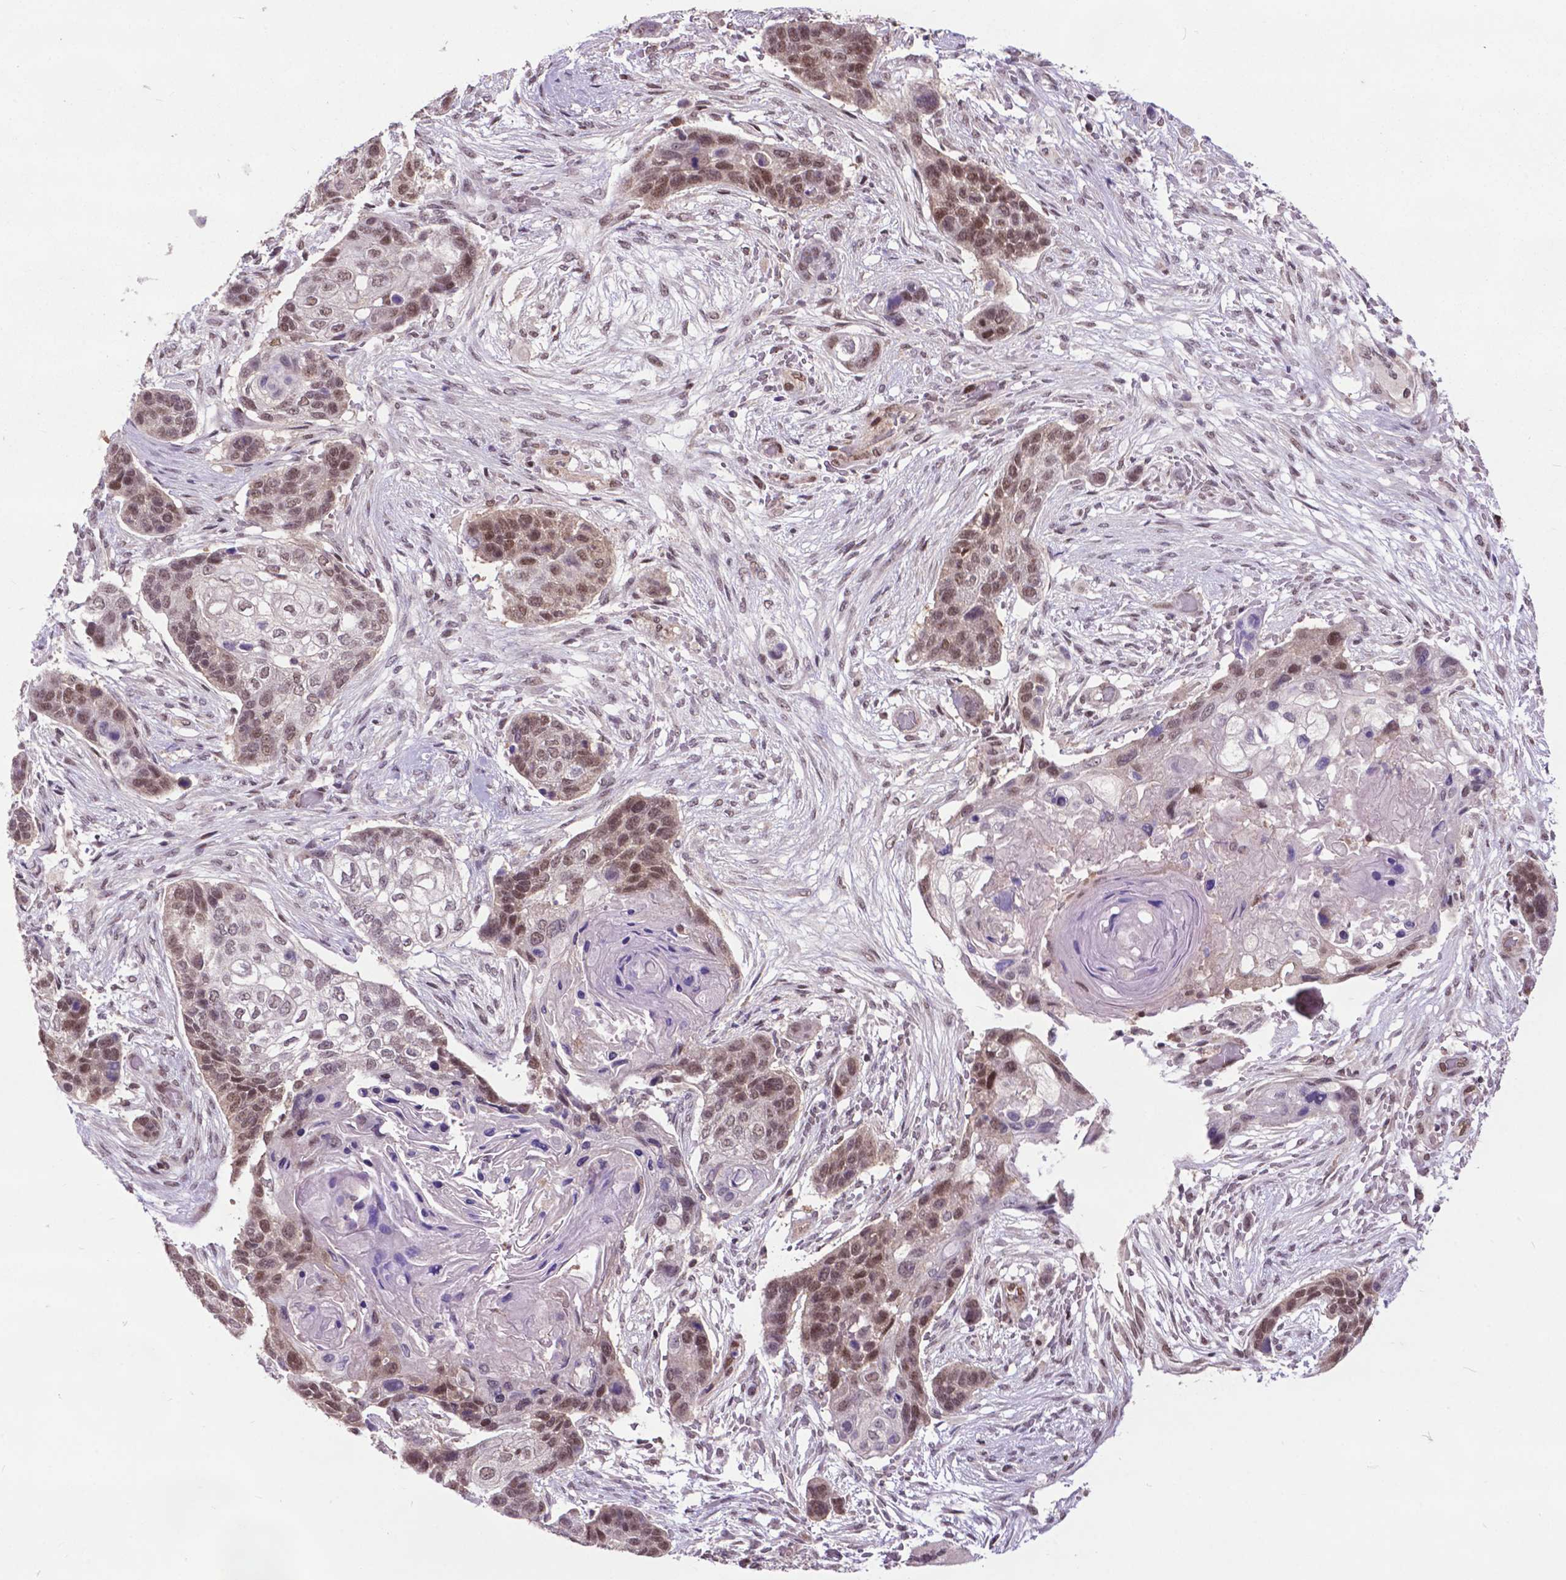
{"staining": {"intensity": "moderate", "quantity": ">75%", "location": "nuclear"}, "tissue": "lung cancer", "cell_type": "Tumor cells", "image_type": "cancer", "snomed": [{"axis": "morphology", "description": "Squamous cell carcinoma, NOS"}, {"axis": "topography", "description": "Lung"}], "caption": "Moderate nuclear expression for a protein is present in approximately >75% of tumor cells of squamous cell carcinoma (lung) using IHC.", "gene": "FAF1", "patient": {"sex": "male", "age": 69}}